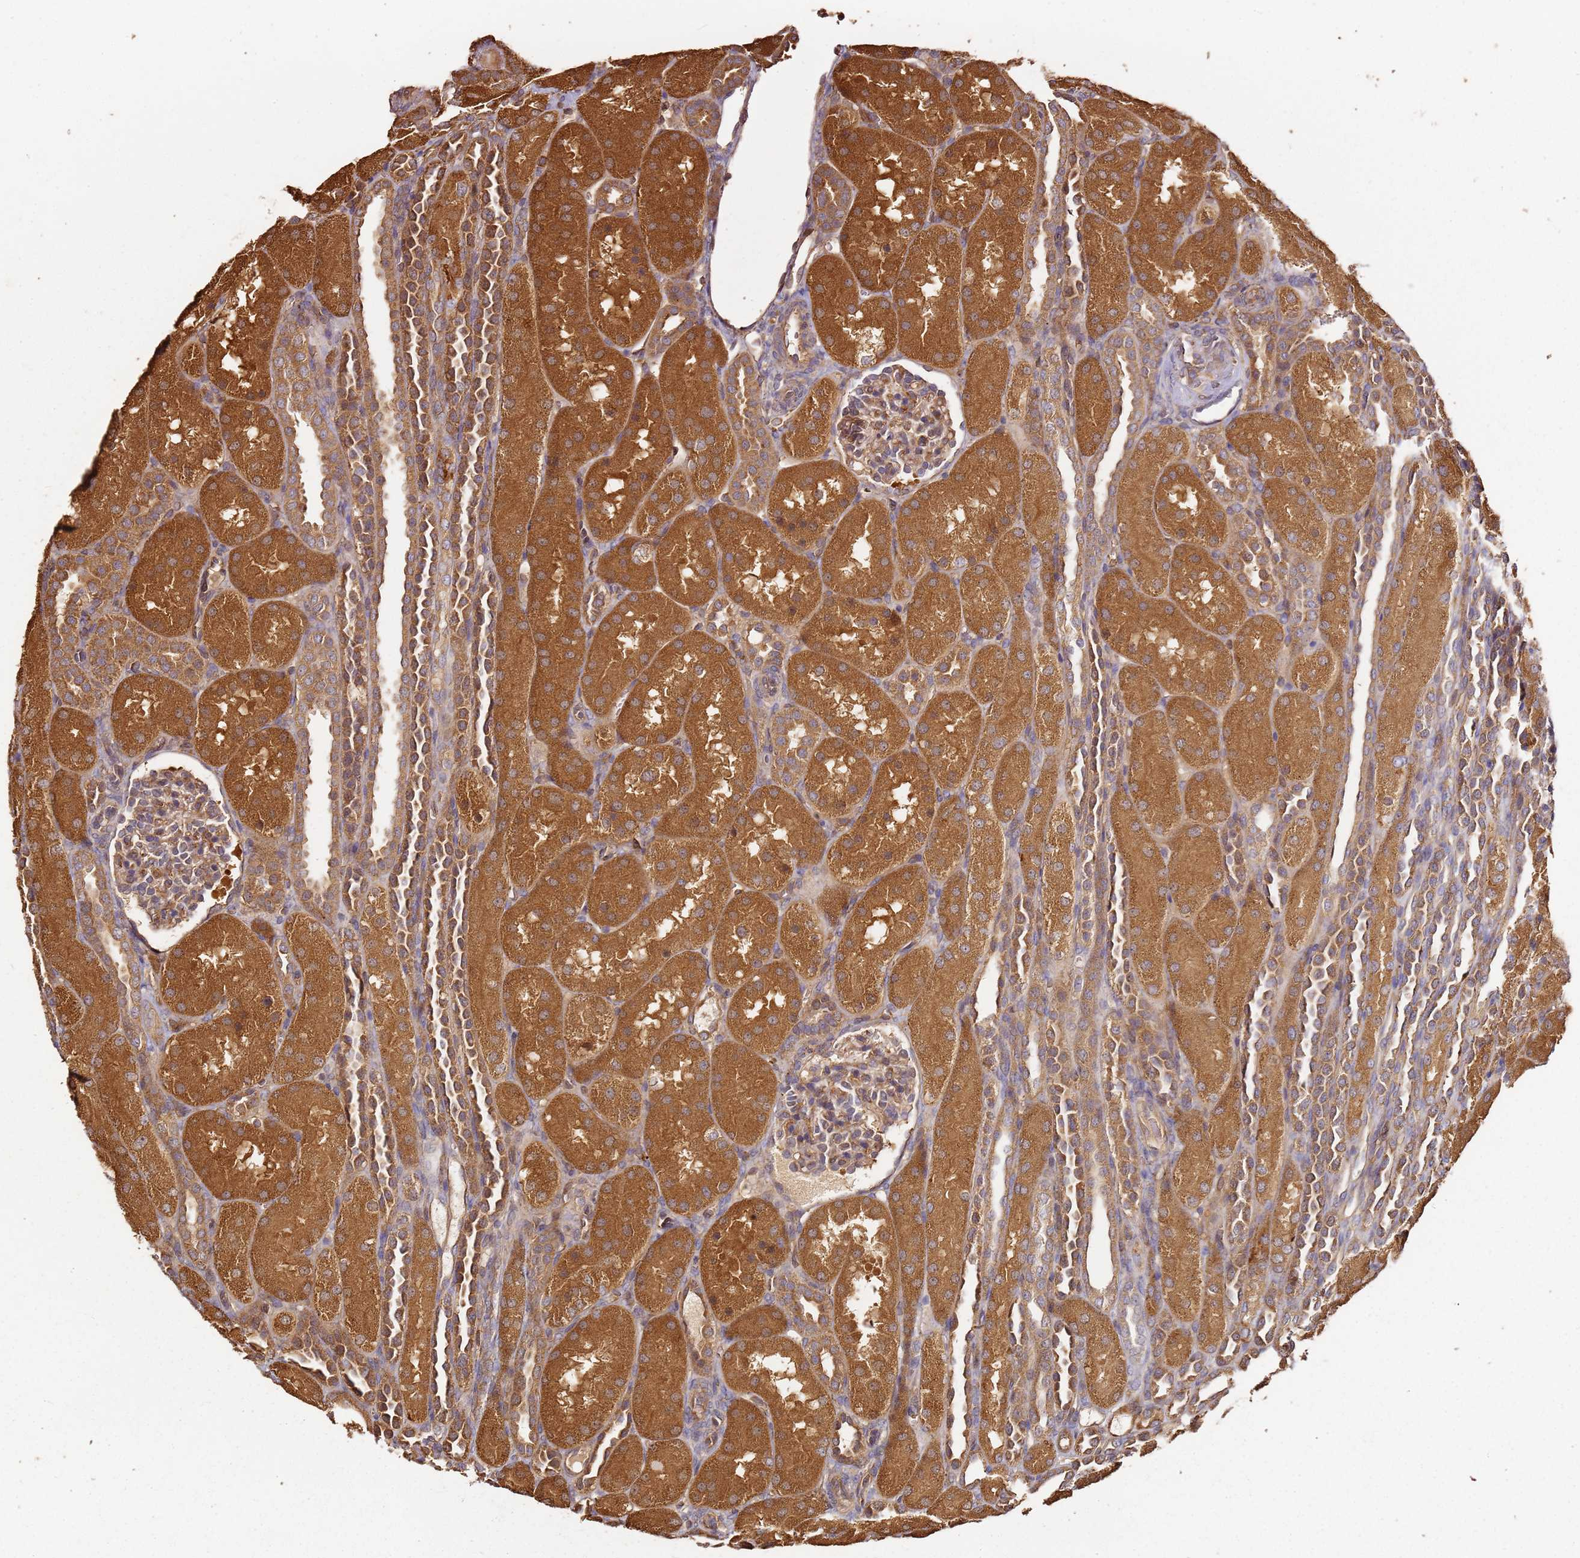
{"staining": {"intensity": "moderate", "quantity": ">75%", "location": "cytoplasmic/membranous"}, "tissue": "kidney", "cell_type": "Cells in glomeruli", "image_type": "normal", "snomed": [{"axis": "morphology", "description": "Normal tissue, NOS"}, {"axis": "topography", "description": "Kidney"}], "caption": "A medium amount of moderate cytoplasmic/membranous staining is identified in about >75% of cells in glomeruli in unremarkable kidney.", "gene": "SCGB2B2", "patient": {"sex": "male", "age": 1}}